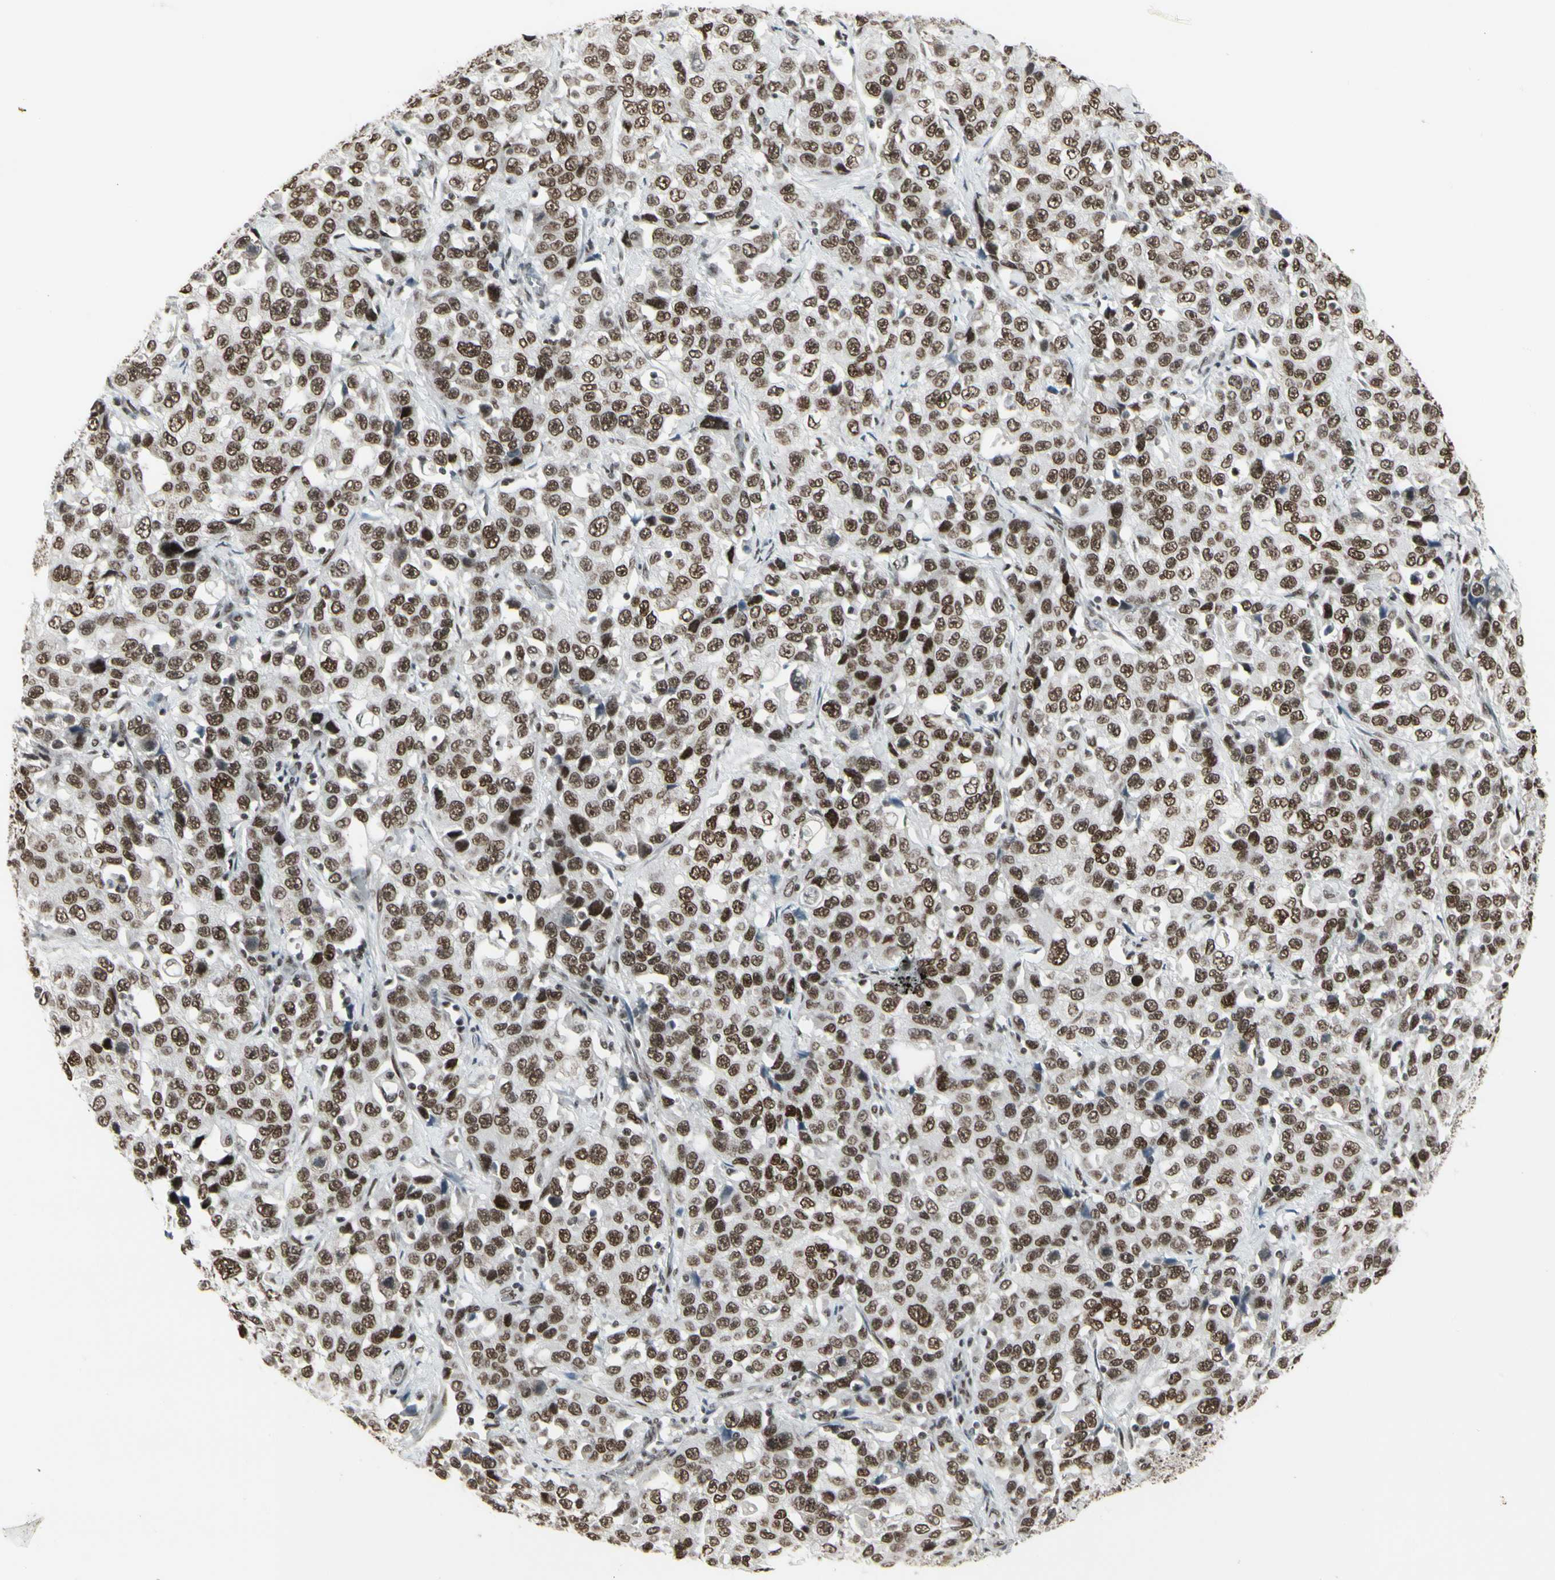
{"staining": {"intensity": "strong", "quantity": ">75%", "location": "nuclear"}, "tissue": "stomach cancer", "cell_type": "Tumor cells", "image_type": "cancer", "snomed": [{"axis": "morphology", "description": "Normal tissue, NOS"}, {"axis": "morphology", "description": "Adenocarcinoma, NOS"}, {"axis": "topography", "description": "Stomach"}], "caption": "A micrograph of human adenocarcinoma (stomach) stained for a protein reveals strong nuclear brown staining in tumor cells.", "gene": "HMG20A", "patient": {"sex": "male", "age": 48}}